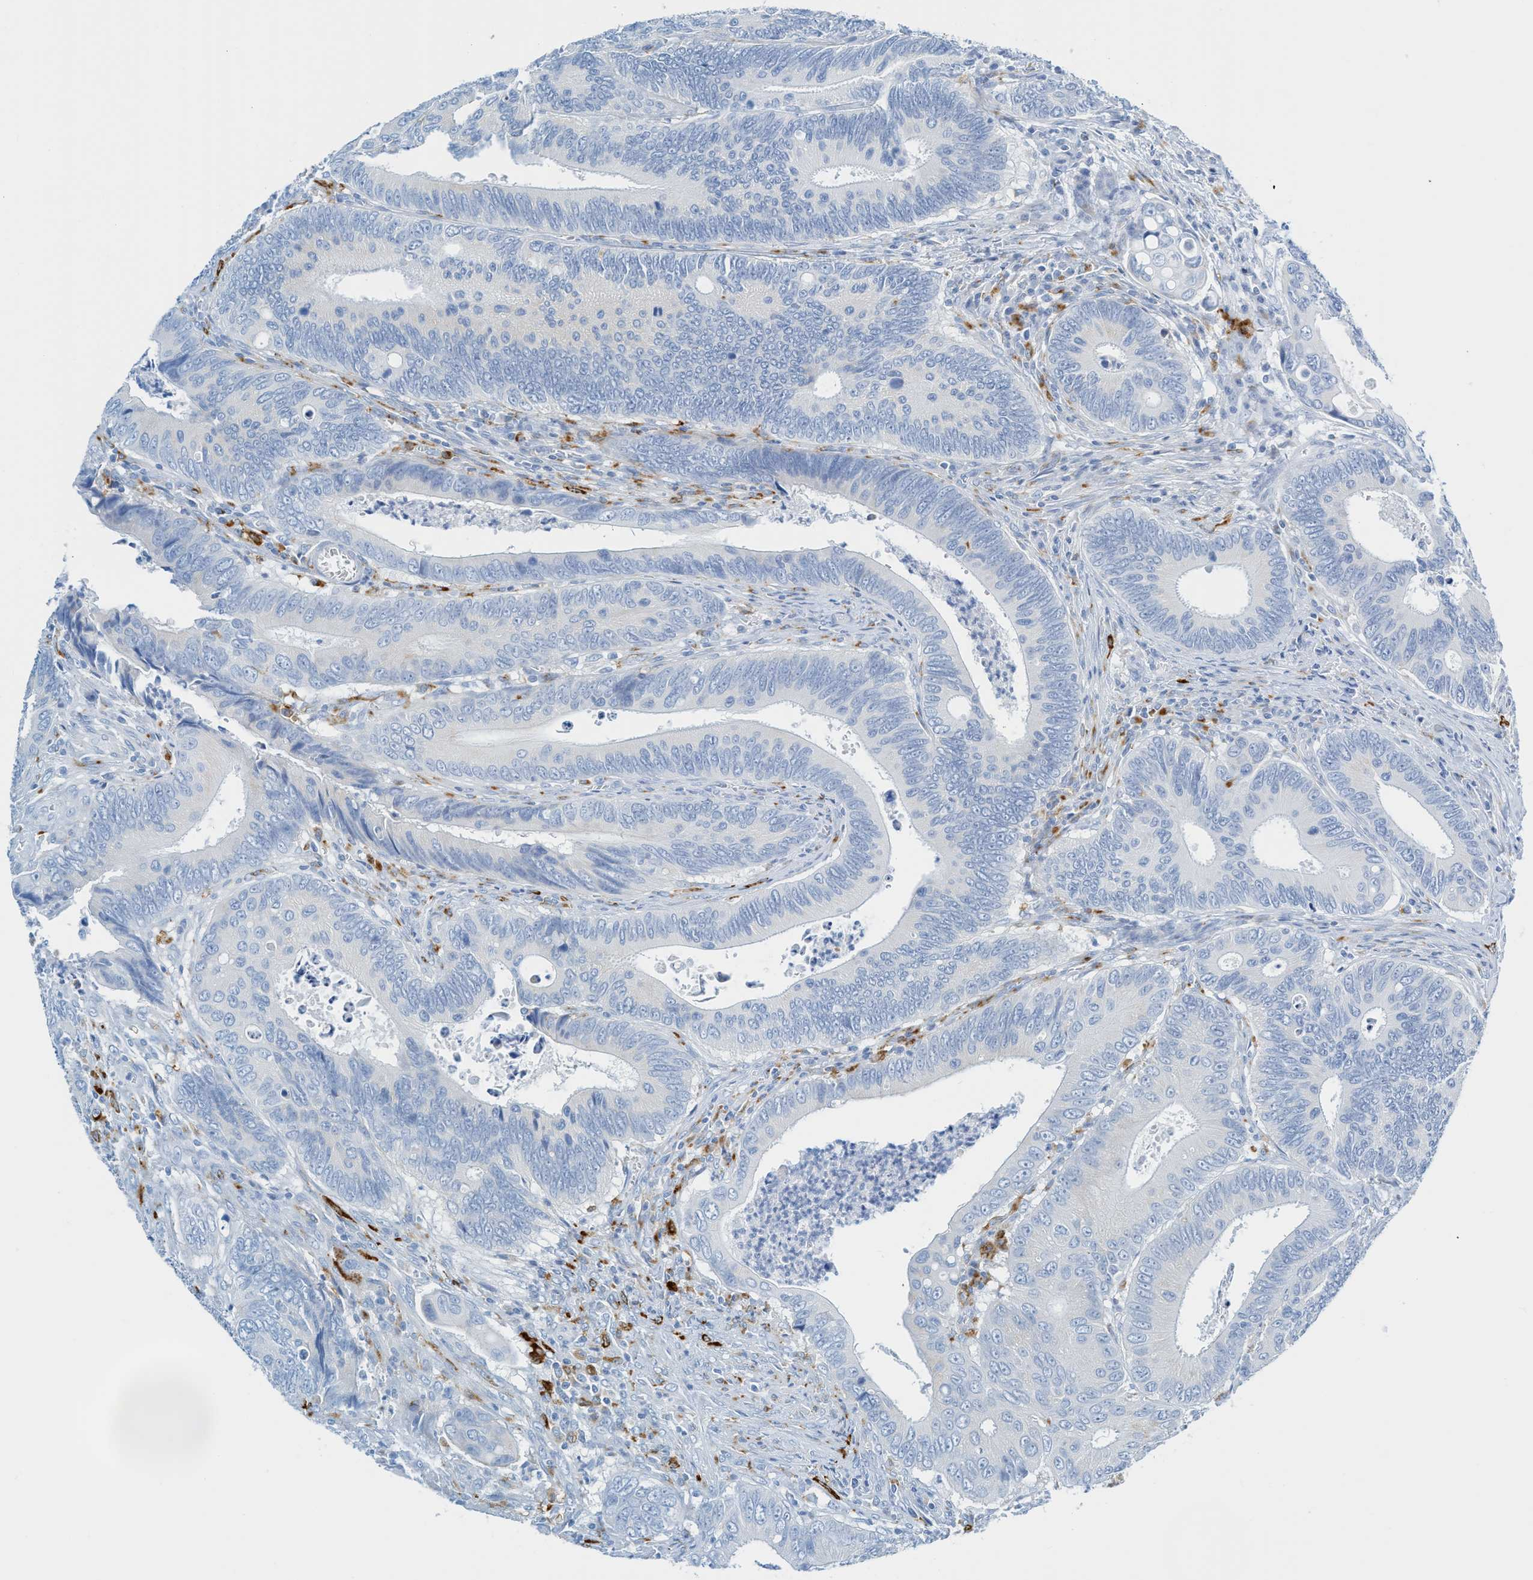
{"staining": {"intensity": "negative", "quantity": "none", "location": "none"}, "tissue": "colorectal cancer", "cell_type": "Tumor cells", "image_type": "cancer", "snomed": [{"axis": "morphology", "description": "Inflammation, NOS"}, {"axis": "morphology", "description": "Adenocarcinoma, NOS"}, {"axis": "topography", "description": "Colon"}], "caption": "Immunohistochemistry (IHC) of colorectal cancer reveals no staining in tumor cells. The staining is performed using DAB (3,3'-diaminobenzidine) brown chromogen with nuclei counter-stained in using hematoxylin.", "gene": "C21orf62", "patient": {"sex": "male", "age": 72}}